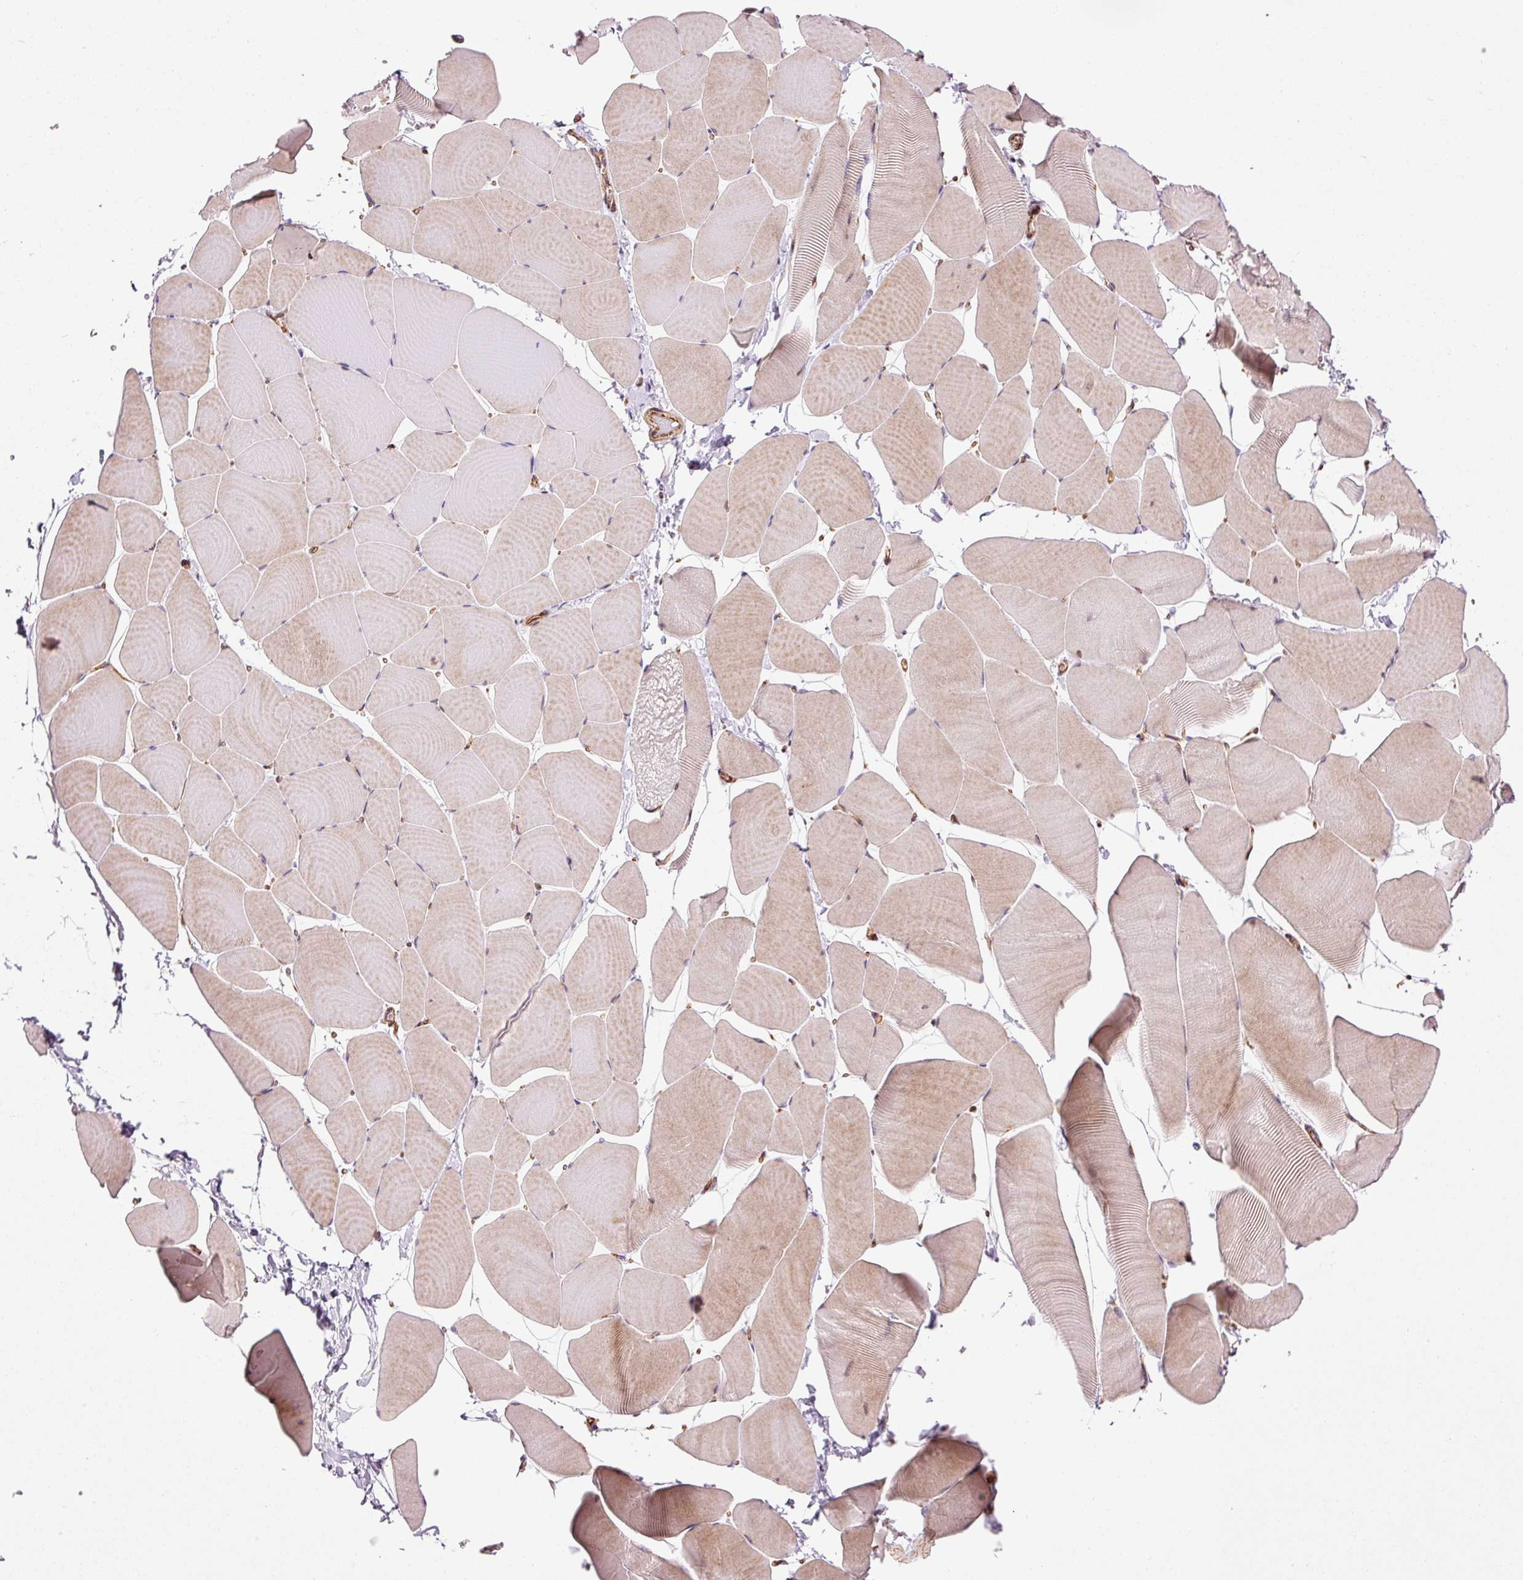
{"staining": {"intensity": "weak", "quantity": "25%-75%", "location": "cytoplasmic/membranous,nuclear"}, "tissue": "skeletal muscle", "cell_type": "Myocytes", "image_type": "normal", "snomed": [{"axis": "morphology", "description": "Normal tissue, NOS"}, {"axis": "topography", "description": "Skeletal muscle"}], "caption": "The histopathology image demonstrates a brown stain indicating the presence of a protein in the cytoplasmic/membranous,nuclear of myocytes in skeletal muscle.", "gene": "LIMK2", "patient": {"sex": "male", "age": 25}}